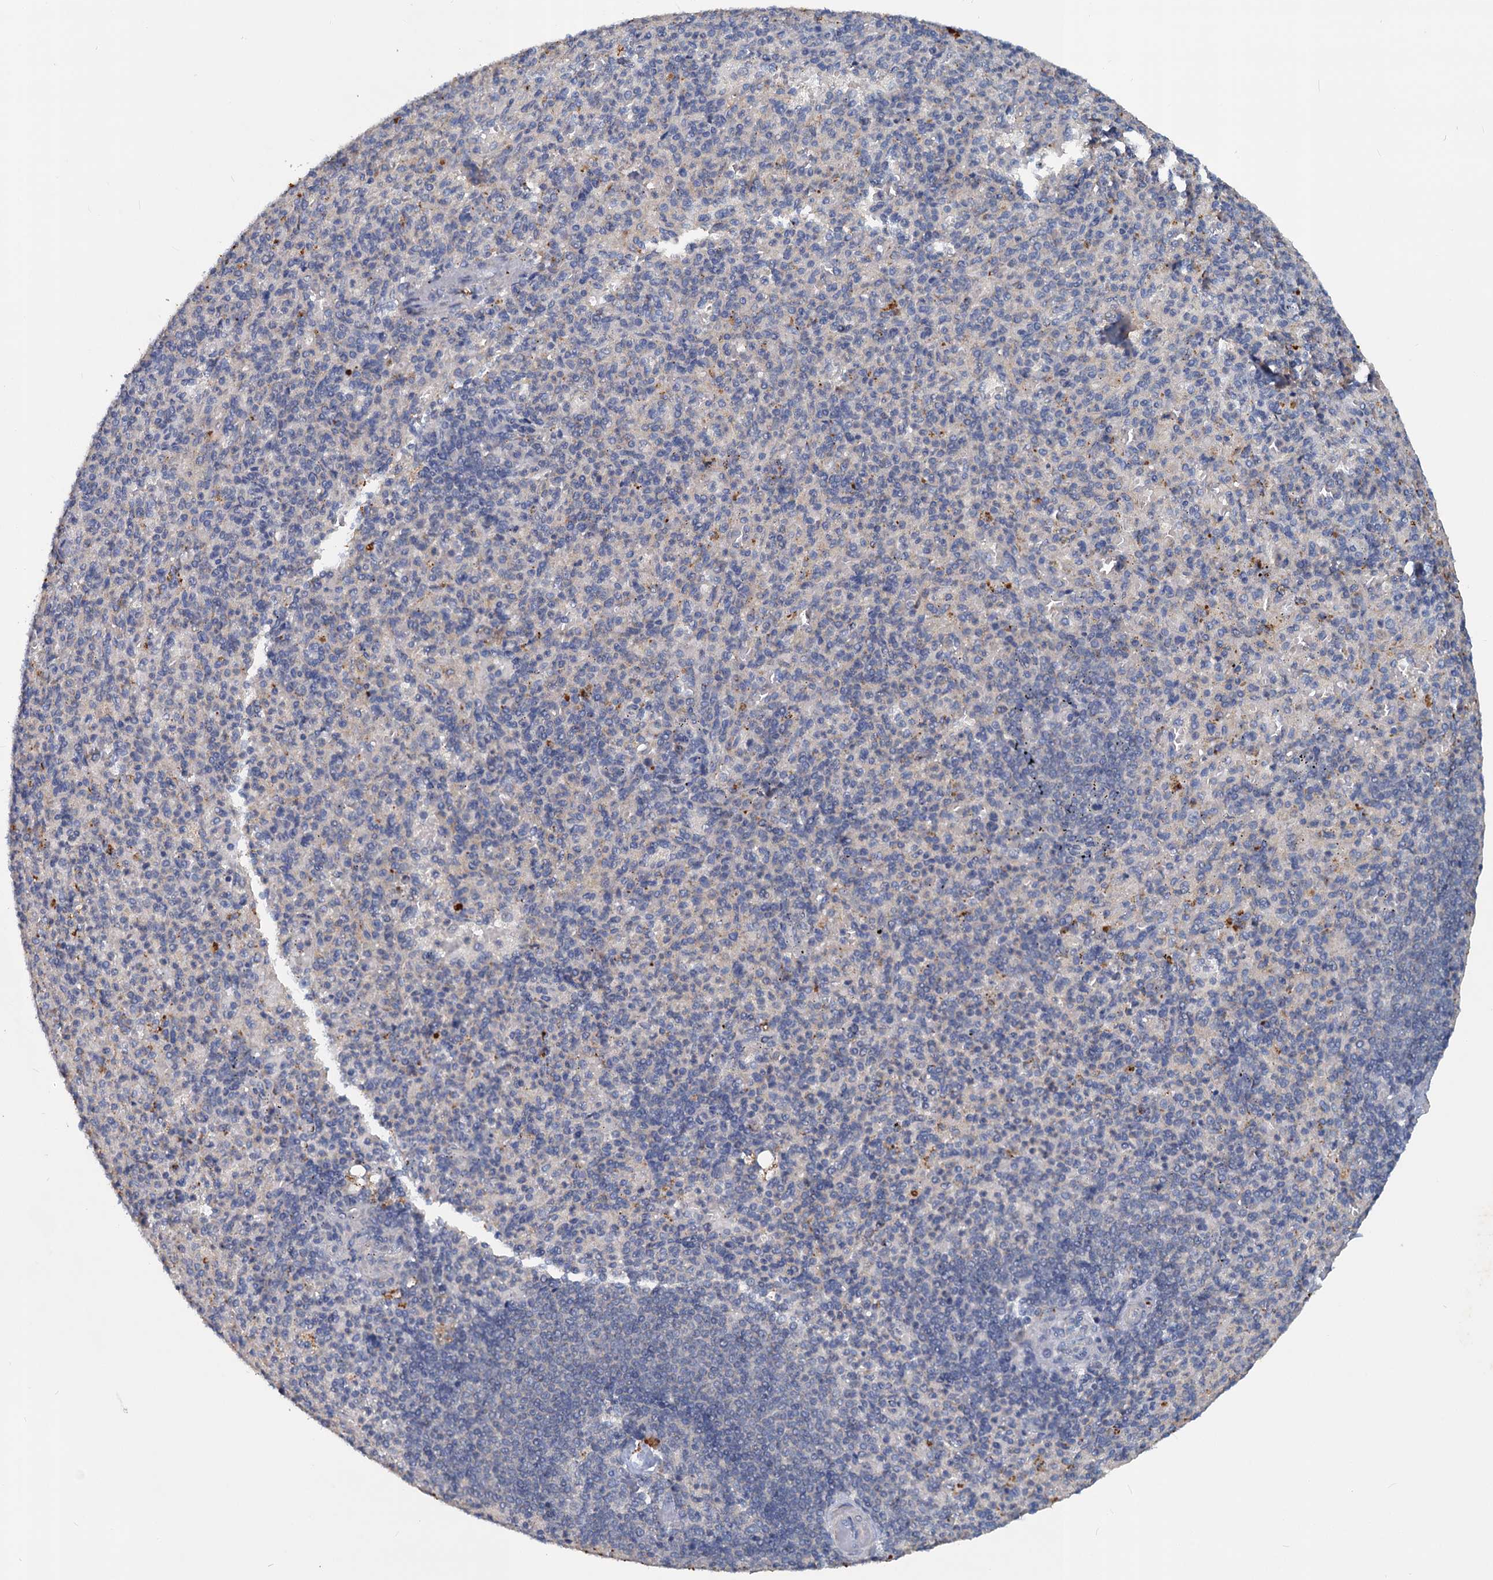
{"staining": {"intensity": "negative", "quantity": "none", "location": "none"}, "tissue": "spleen", "cell_type": "Cells in red pulp", "image_type": "normal", "snomed": [{"axis": "morphology", "description": "Normal tissue, NOS"}, {"axis": "topography", "description": "Spleen"}], "caption": "High magnification brightfield microscopy of benign spleen stained with DAB (brown) and counterstained with hematoxylin (blue): cells in red pulp show no significant staining.", "gene": "SLC2A7", "patient": {"sex": "female", "age": 74}}